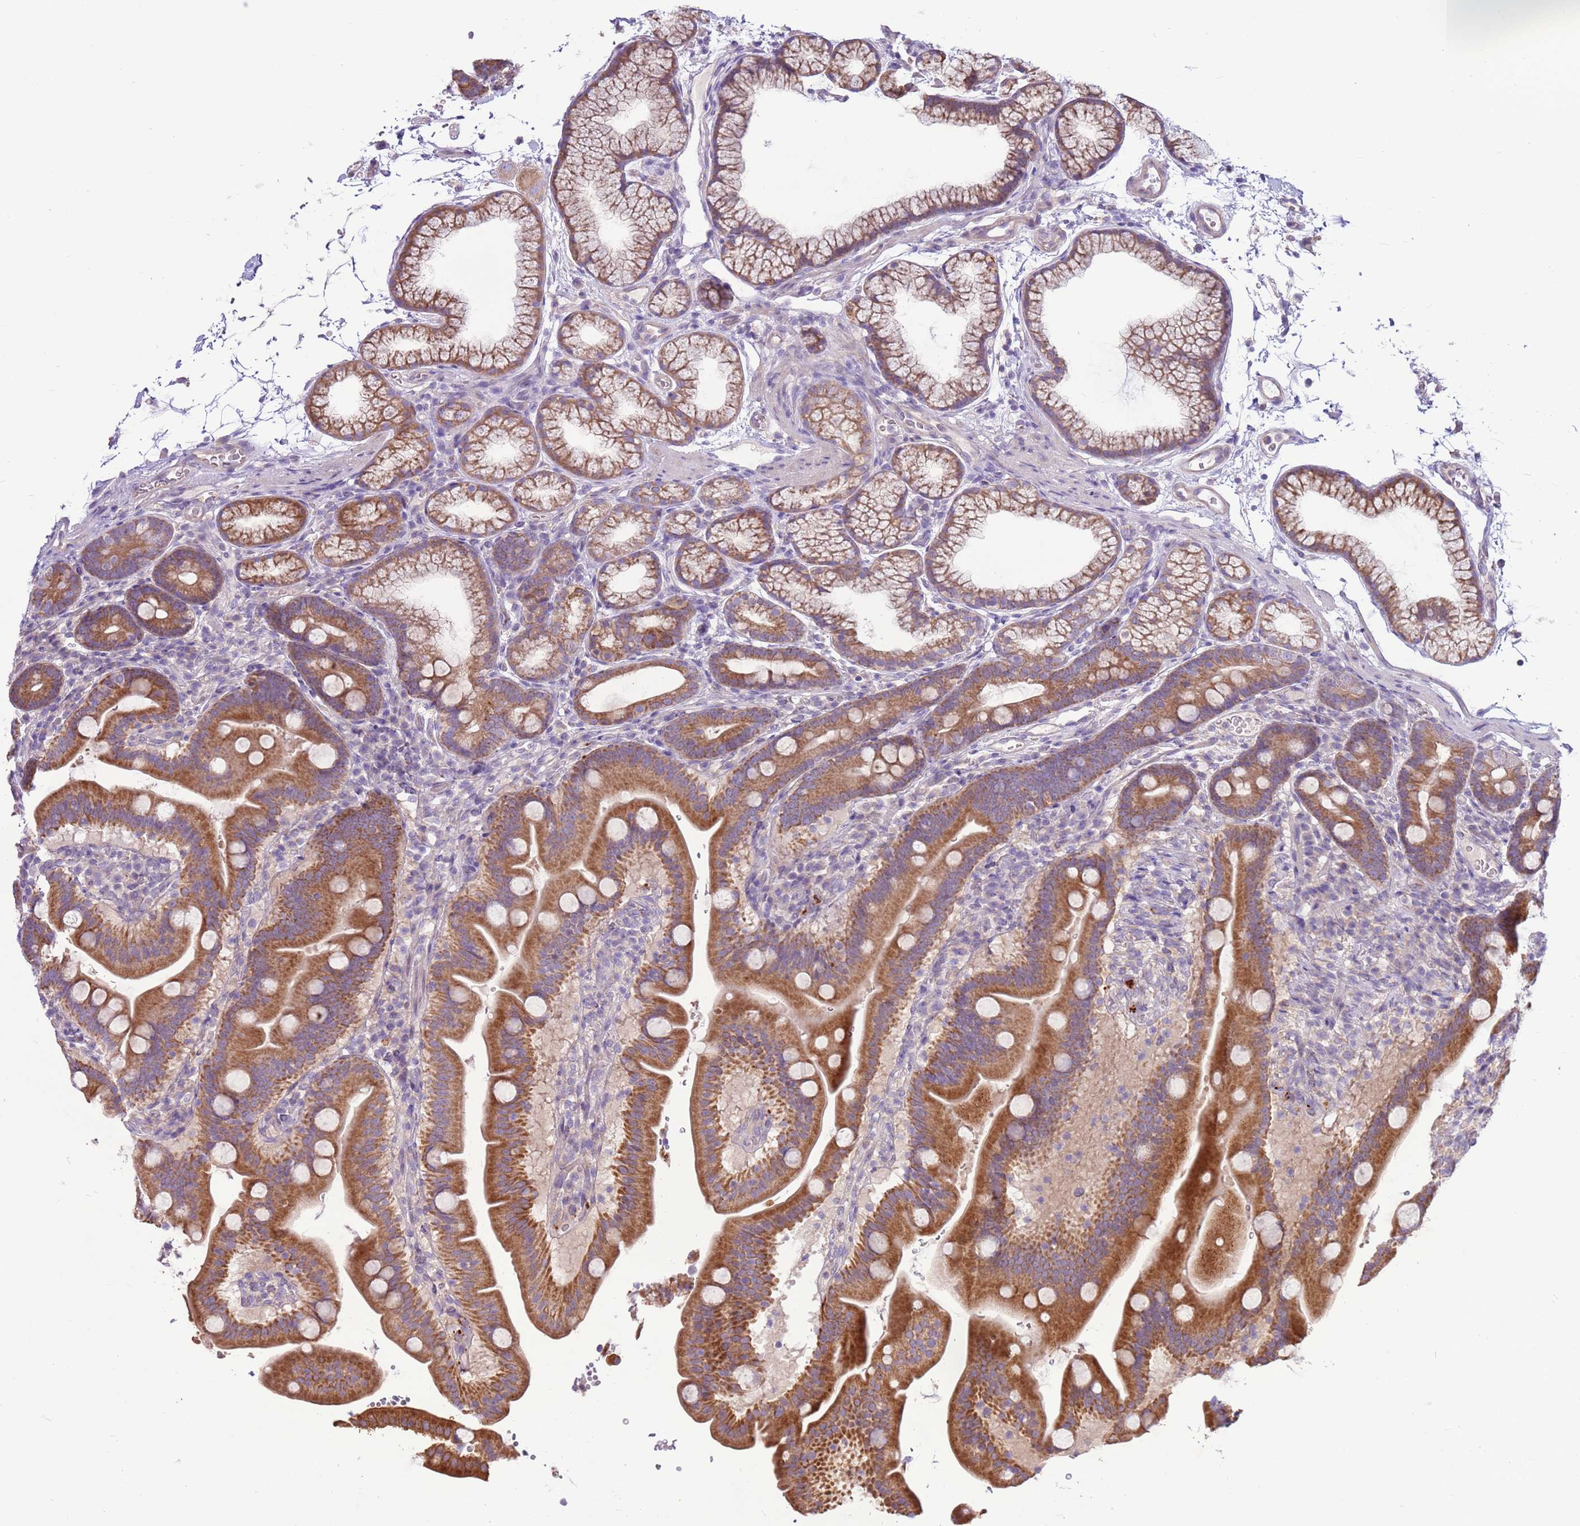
{"staining": {"intensity": "strong", "quantity": ">75%", "location": "cytoplasmic/membranous"}, "tissue": "duodenum", "cell_type": "Glandular cells", "image_type": "normal", "snomed": [{"axis": "morphology", "description": "Normal tissue, NOS"}, {"axis": "topography", "description": "Duodenum"}], "caption": "Strong cytoplasmic/membranous protein staining is appreciated in approximately >75% of glandular cells in duodenum. (Brightfield microscopy of DAB IHC at high magnification).", "gene": "EVA1B", "patient": {"sex": "male", "age": 54}}